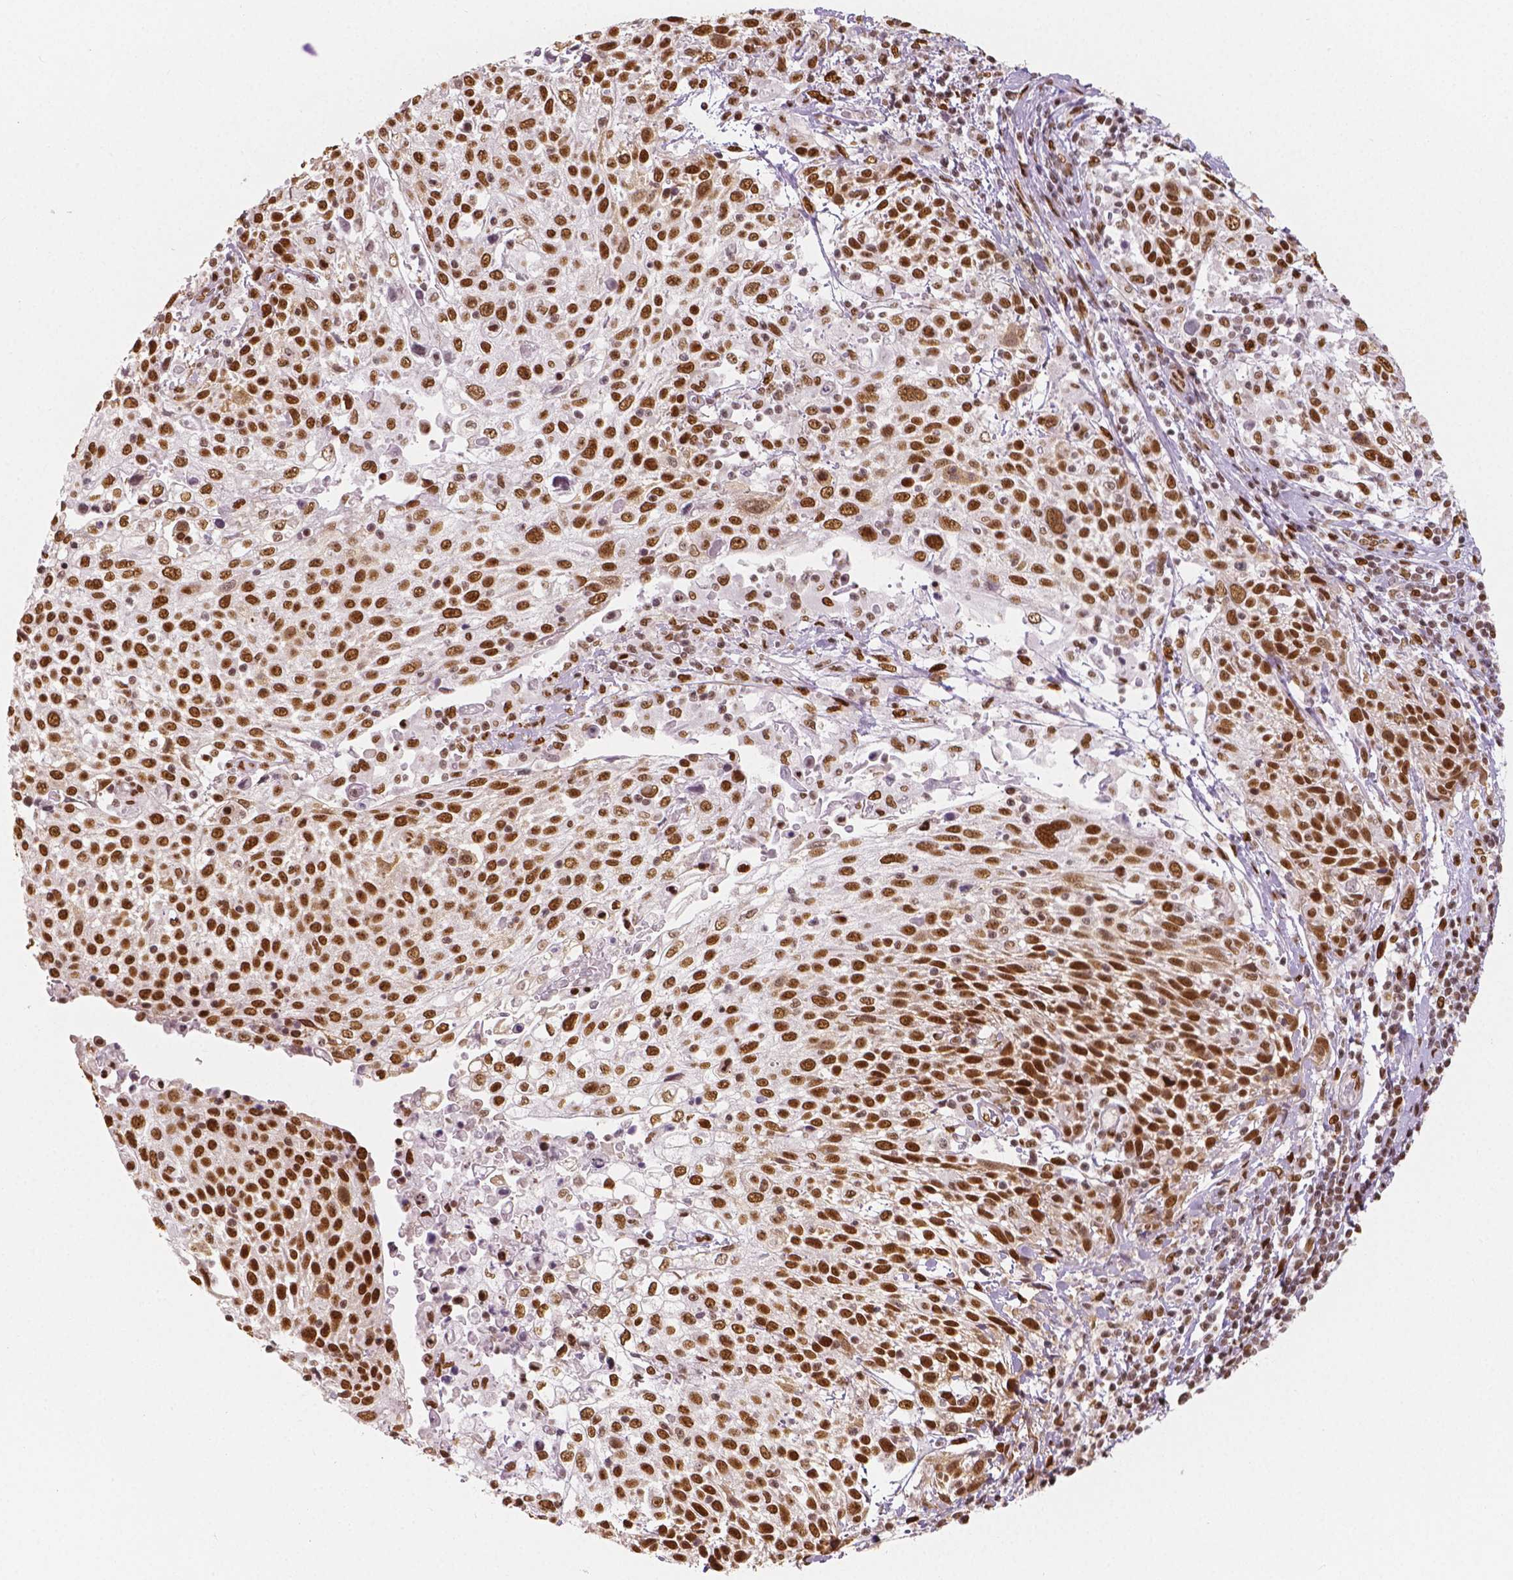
{"staining": {"intensity": "strong", "quantity": "25%-75%", "location": "nuclear"}, "tissue": "cervical cancer", "cell_type": "Tumor cells", "image_type": "cancer", "snomed": [{"axis": "morphology", "description": "Squamous cell carcinoma, NOS"}, {"axis": "topography", "description": "Cervix"}], "caption": "A high-resolution image shows immunohistochemistry staining of cervical squamous cell carcinoma, which exhibits strong nuclear positivity in approximately 25%-75% of tumor cells.", "gene": "NUCKS1", "patient": {"sex": "female", "age": 61}}